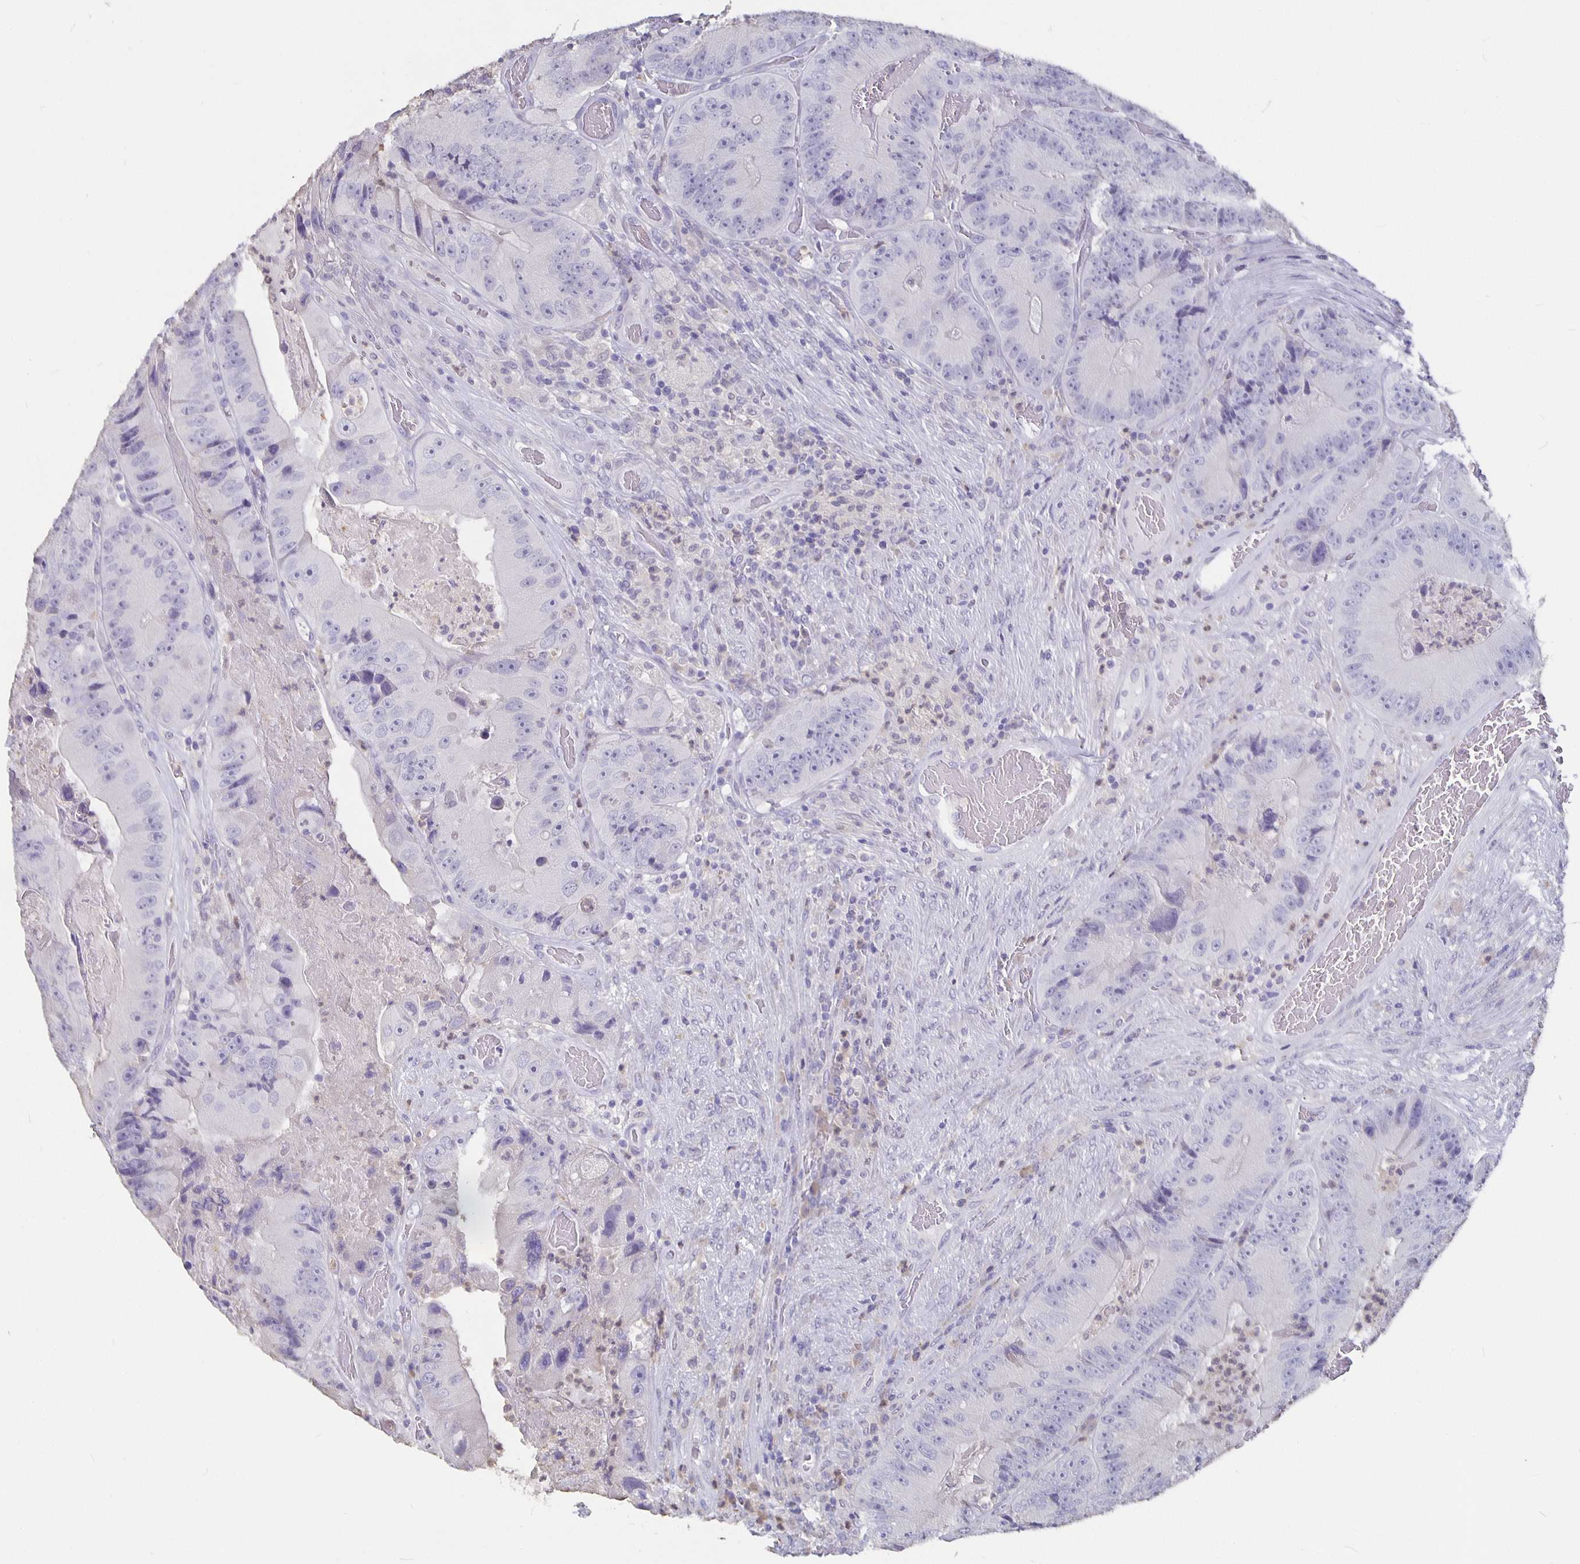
{"staining": {"intensity": "negative", "quantity": "none", "location": "none"}, "tissue": "colorectal cancer", "cell_type": "Tumor cells", "image_type": "cancer", "snomed": [{"axis": "morphology", "description": "Adenocarcinoma, NOS"}, {"axis": "topography", "description": "Colon"}], "caption": "IHC micrograph of colorectal cancer stained for a protein (brown), which demonstrates no positivity in tumor cells. (IHC, brightfield microscopy, high magnification).", "gene": "GPX4", "patient": {"sex": "female", "age": 86}}